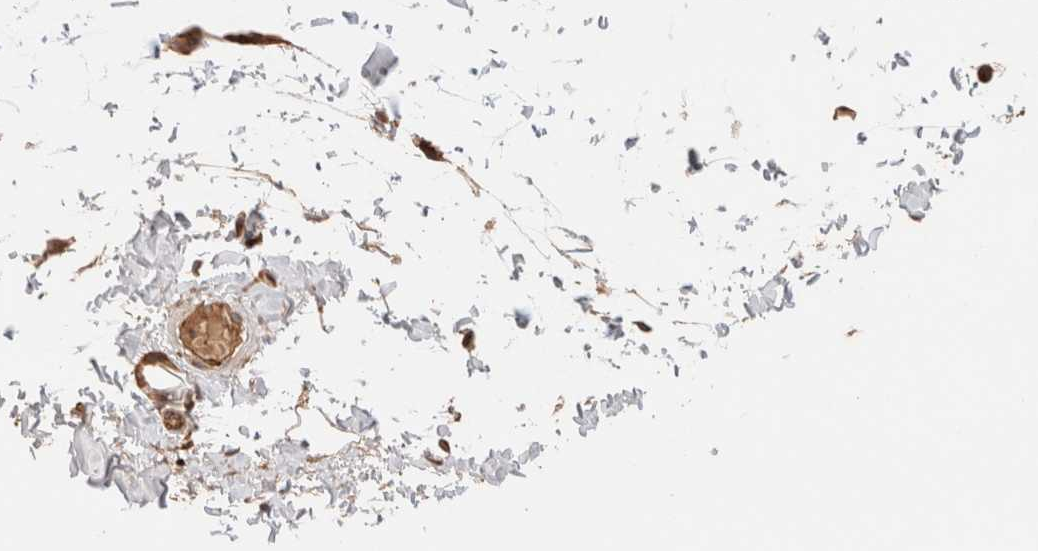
{"staining": {"intensity": "moderate", "quantity": ">75%", "location": "cytoplasmic/membranous"}, "tissue": "adipose tissue", "cell_type": "Adipocytes", "image_type": "normal", "snomed": [{"axis": "morphology", "description": "Normal tissue, NOS"}, {"axis": "topography", "description": "Adipose tissue"}, {"axis": "topography", "description": "Vascular tissue"}, {"axis": "topography", "description": "Peripheral nerve tissue"}], "caption": "Protein analysis of unremarkable adipose tissue reveals moderate cytoplasmic/membranous expression in approximately >75% of adipocytes.", "gene": "SIKE1", "patient": {"sex": "male", "age": 25}}